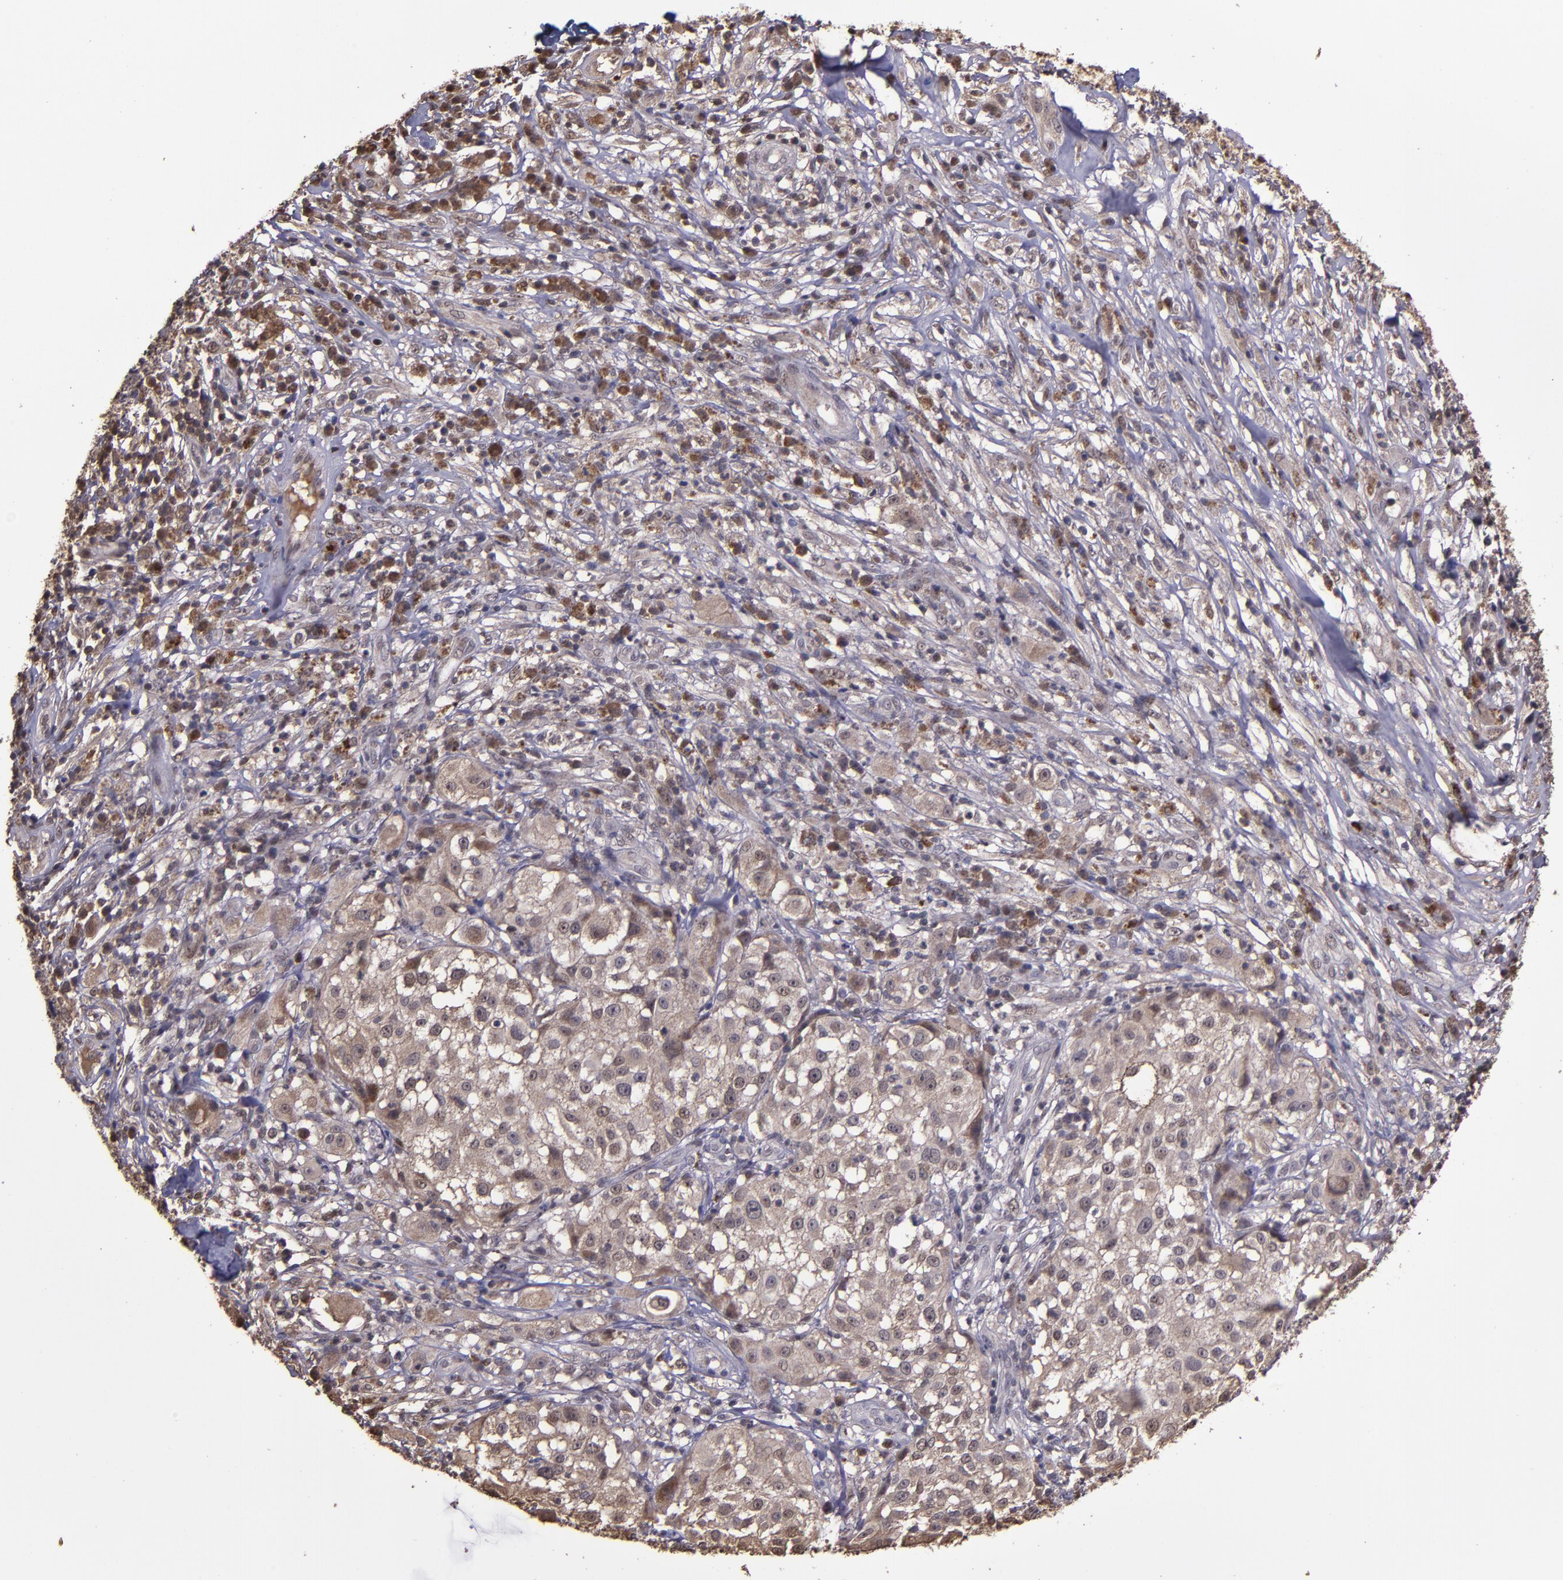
{"staining": {"intensity": "moderate", "quantity": ">75%", "location": "cytoplasmic/membranous"}, "tissue": "melanoma", "cell_type": "Tumor cells", "image_type": "cancer", "snomed": [{"axis": "morphology", "description": "Necrosis, NOS"}, {"axis": "morphology", "description": "Malignant melanoma, NOS"}, {"axis": "topography", "description": "Skin"}], "caption": "Melanoma stained for a protein (brown) displays moderate cytoplasmic/membranous positive positivity in about >75% of tumor cells.", "gene": "SERPINF2", "patient": {"sex": "female", "age": 87}}